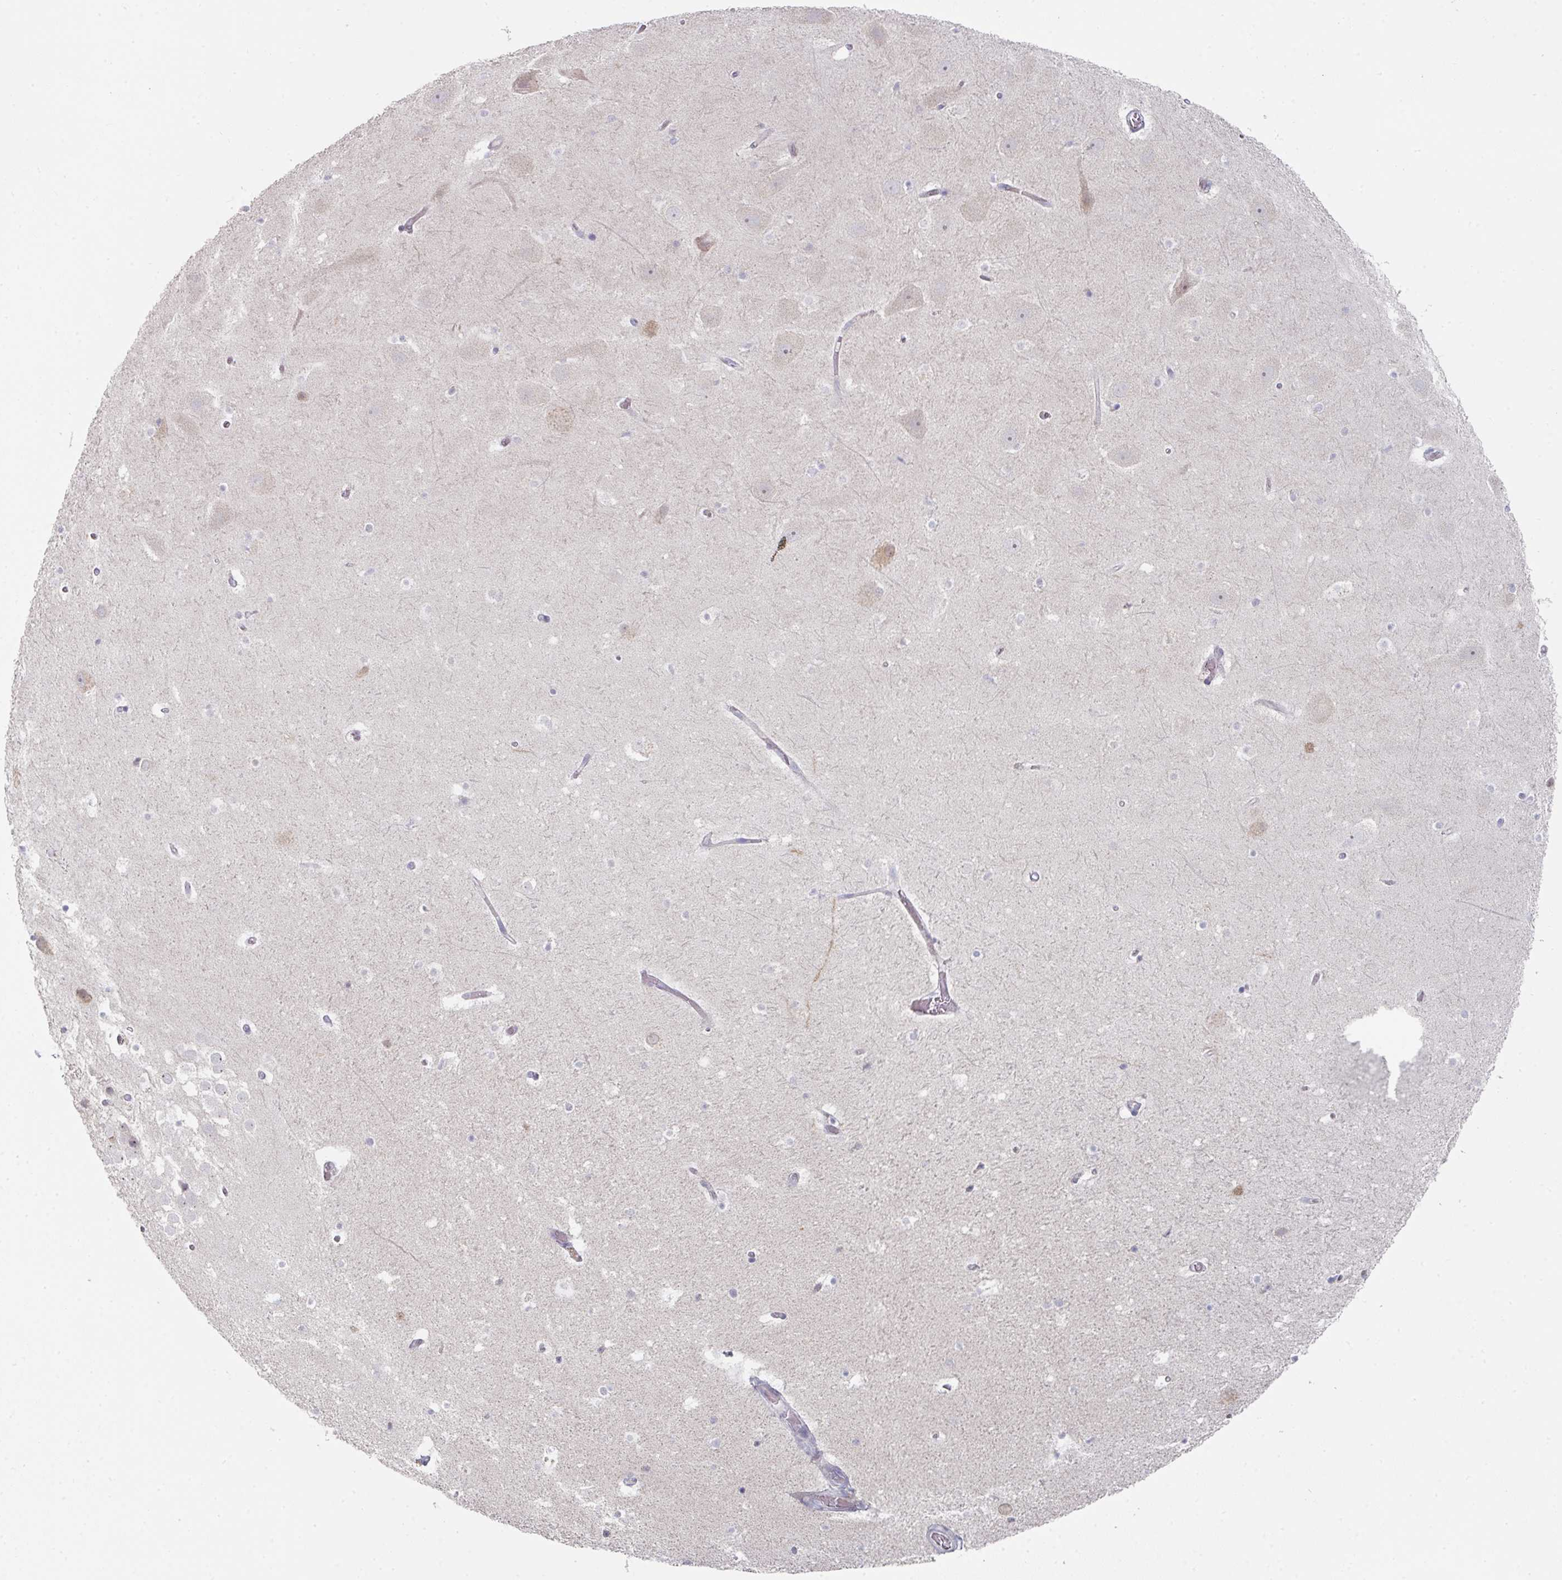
{"staining": {"intensity": "negative", "quantity": "none", "location": "none"}, "tissue": "hippocampus", "cell_type": "Glial cells", "image_type": "normal", "snomed": [{"axis": "morphology", "description": "Normal tissue, NOS"}, {"axis": "topography", "description": "Hippocampus"}], "caption": "This micrograph is of normal hippocampus stained with immunohistochemistry to label a protein in brown with the nuclei are counter-stained blue. There is no positivity in glial cells. The staining was performed using DAB (3,3'-diaminobenzidine) to visualize the protein expression in brown, while the nuclei were stained in blue with hematoxylin (Magnification: 20x).", "gene": "NT5C1A", "patient": {"sex": "male", "age": 37}}